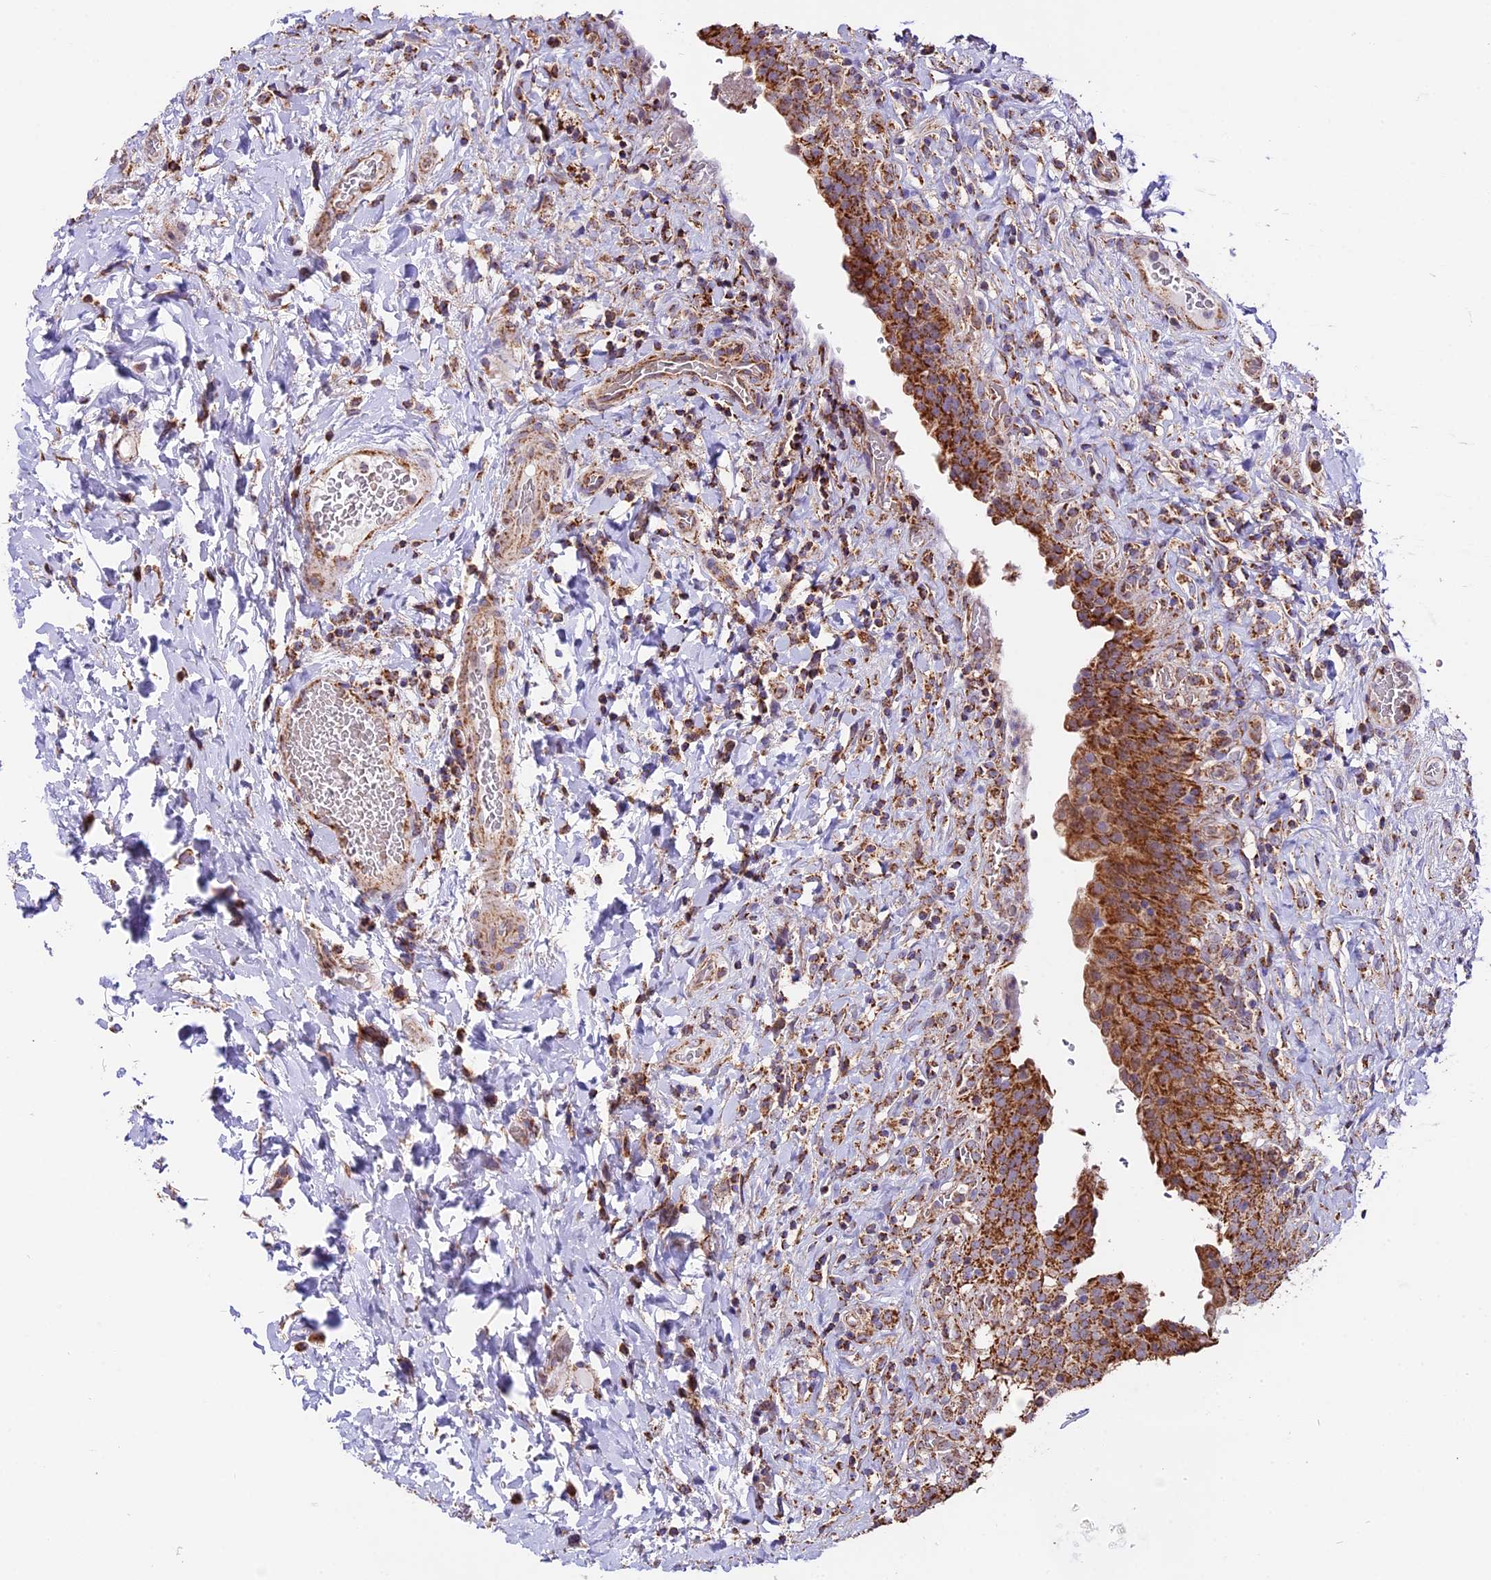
{"staining": {"intensity": "strong", "quantity": ">75%", "location": "cytoplasmic/membranous"}, "tissue": "urinary bladder", "cell_type": "Urothelial cells", "image_type": "normal", "snomed": [{"axis": "morphology", "description": "Normal tissue, NOS"}, {"axis": "morphology", "description": "Inflammation, NOS"}, {"axis": "topography", "description": "Urinary bladder"}], "caption": "Protein staining displays strong cytoplasmic/membranous staining in approximately >75% of urothelial cells in unremarkable urinary bladder.", "gene": "NDUFA8", "patient": {"sex": "male", "age": 64}}